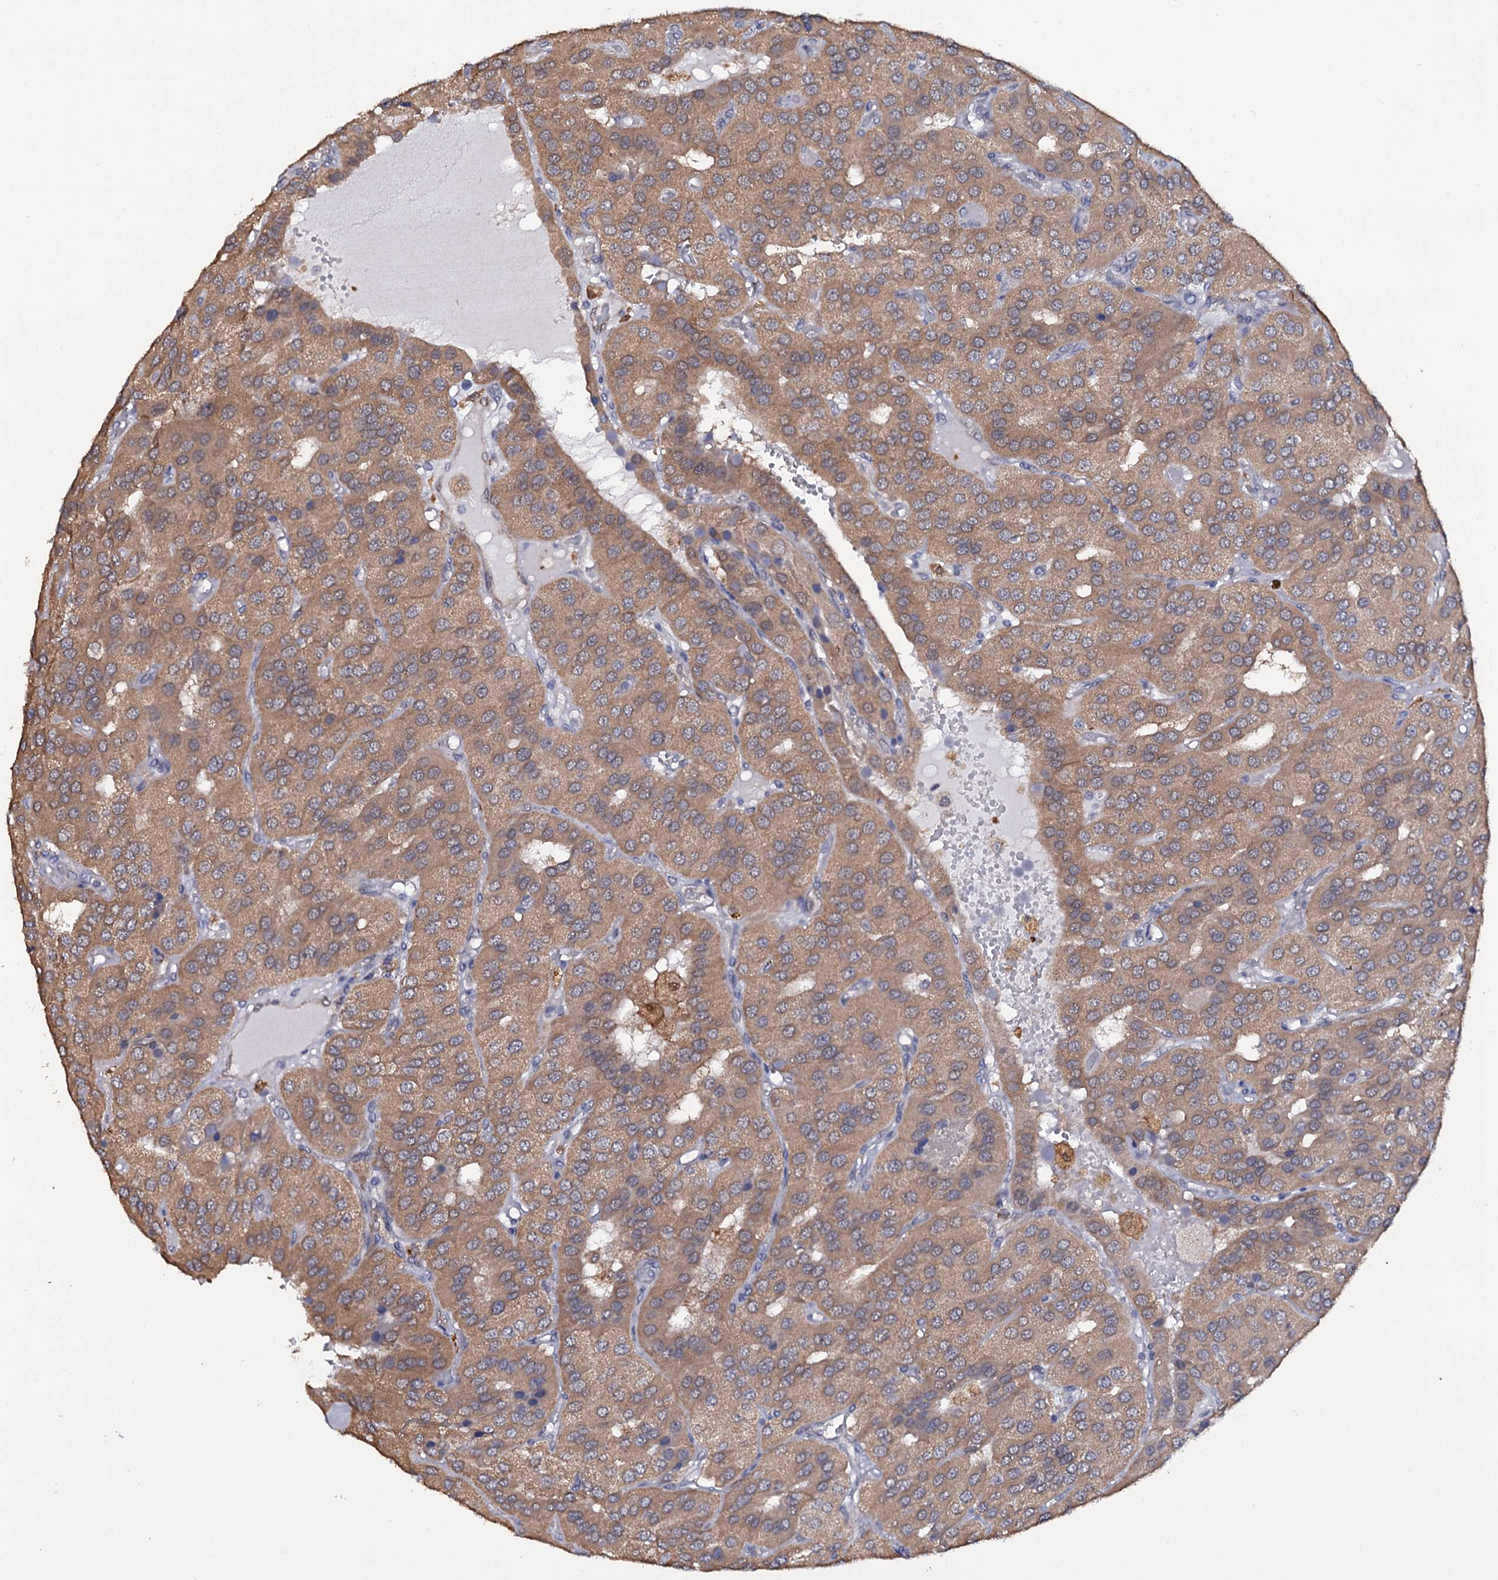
{"staining": {"intensity": "moderate", "quantity": ">75%", "location": "cytoplasmic/membranous"}, "tissue": "parathyroid gland", "cell_type": "Glandular cells", "image_type": "normal", "snomed": [{"axis": "morphology", "description": "Normal tissue, NOS"}, {"axis": "morphology", "description": "Adenoma, NOS"}, {"axis": "topography", "description": "Parathyroid gland"}], "caption": "Parathyroid gland stained with immunohistochemistry (IHC) shows moderate cytoplasmic/membranous staining in about >75% of glandular cells. The staining was performed using DAB to visualize the protein expression in brown, while the nuclei were stained in blue with hematoxylin (Magnification: 20x).", "gene": "CRYL1", "patient": {"sex": "female", "age": 86}}